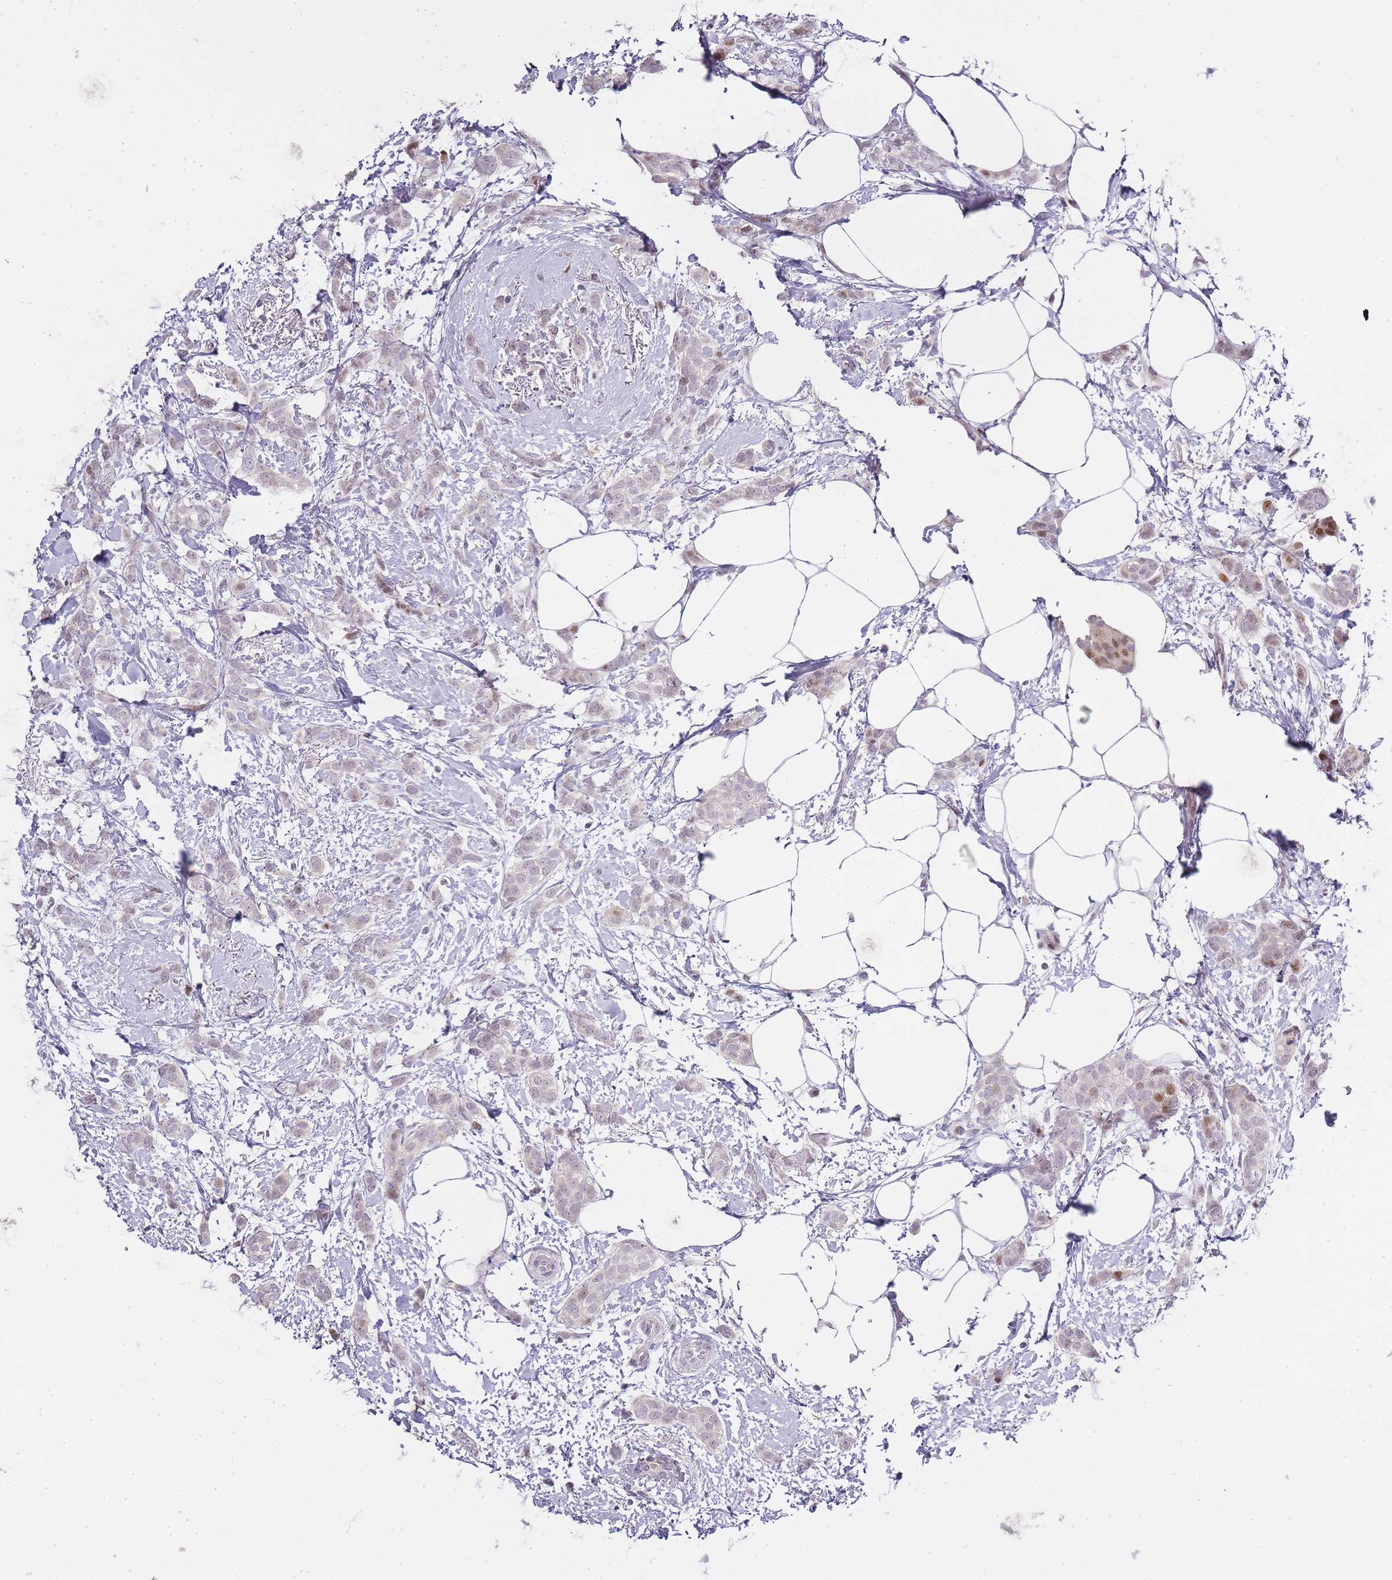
{"staining": {"intensity": "weak", "quantity": "<25%", "location": "nuclear"}, "tissue": "breast cancer", "cell_type": "Tumor cells", "image_type": "cancer", "snomed": [{"axis": "morphology", "description": "Duct carcinoma"}, {"axis": "topography", "description": "Breast"}], "caption": "There is no significant expression in tumor cells of breast cancer (invasive ductal carcinoma).", "gene": "OGG1", "patient": {"sex": "female", "age": 72}}